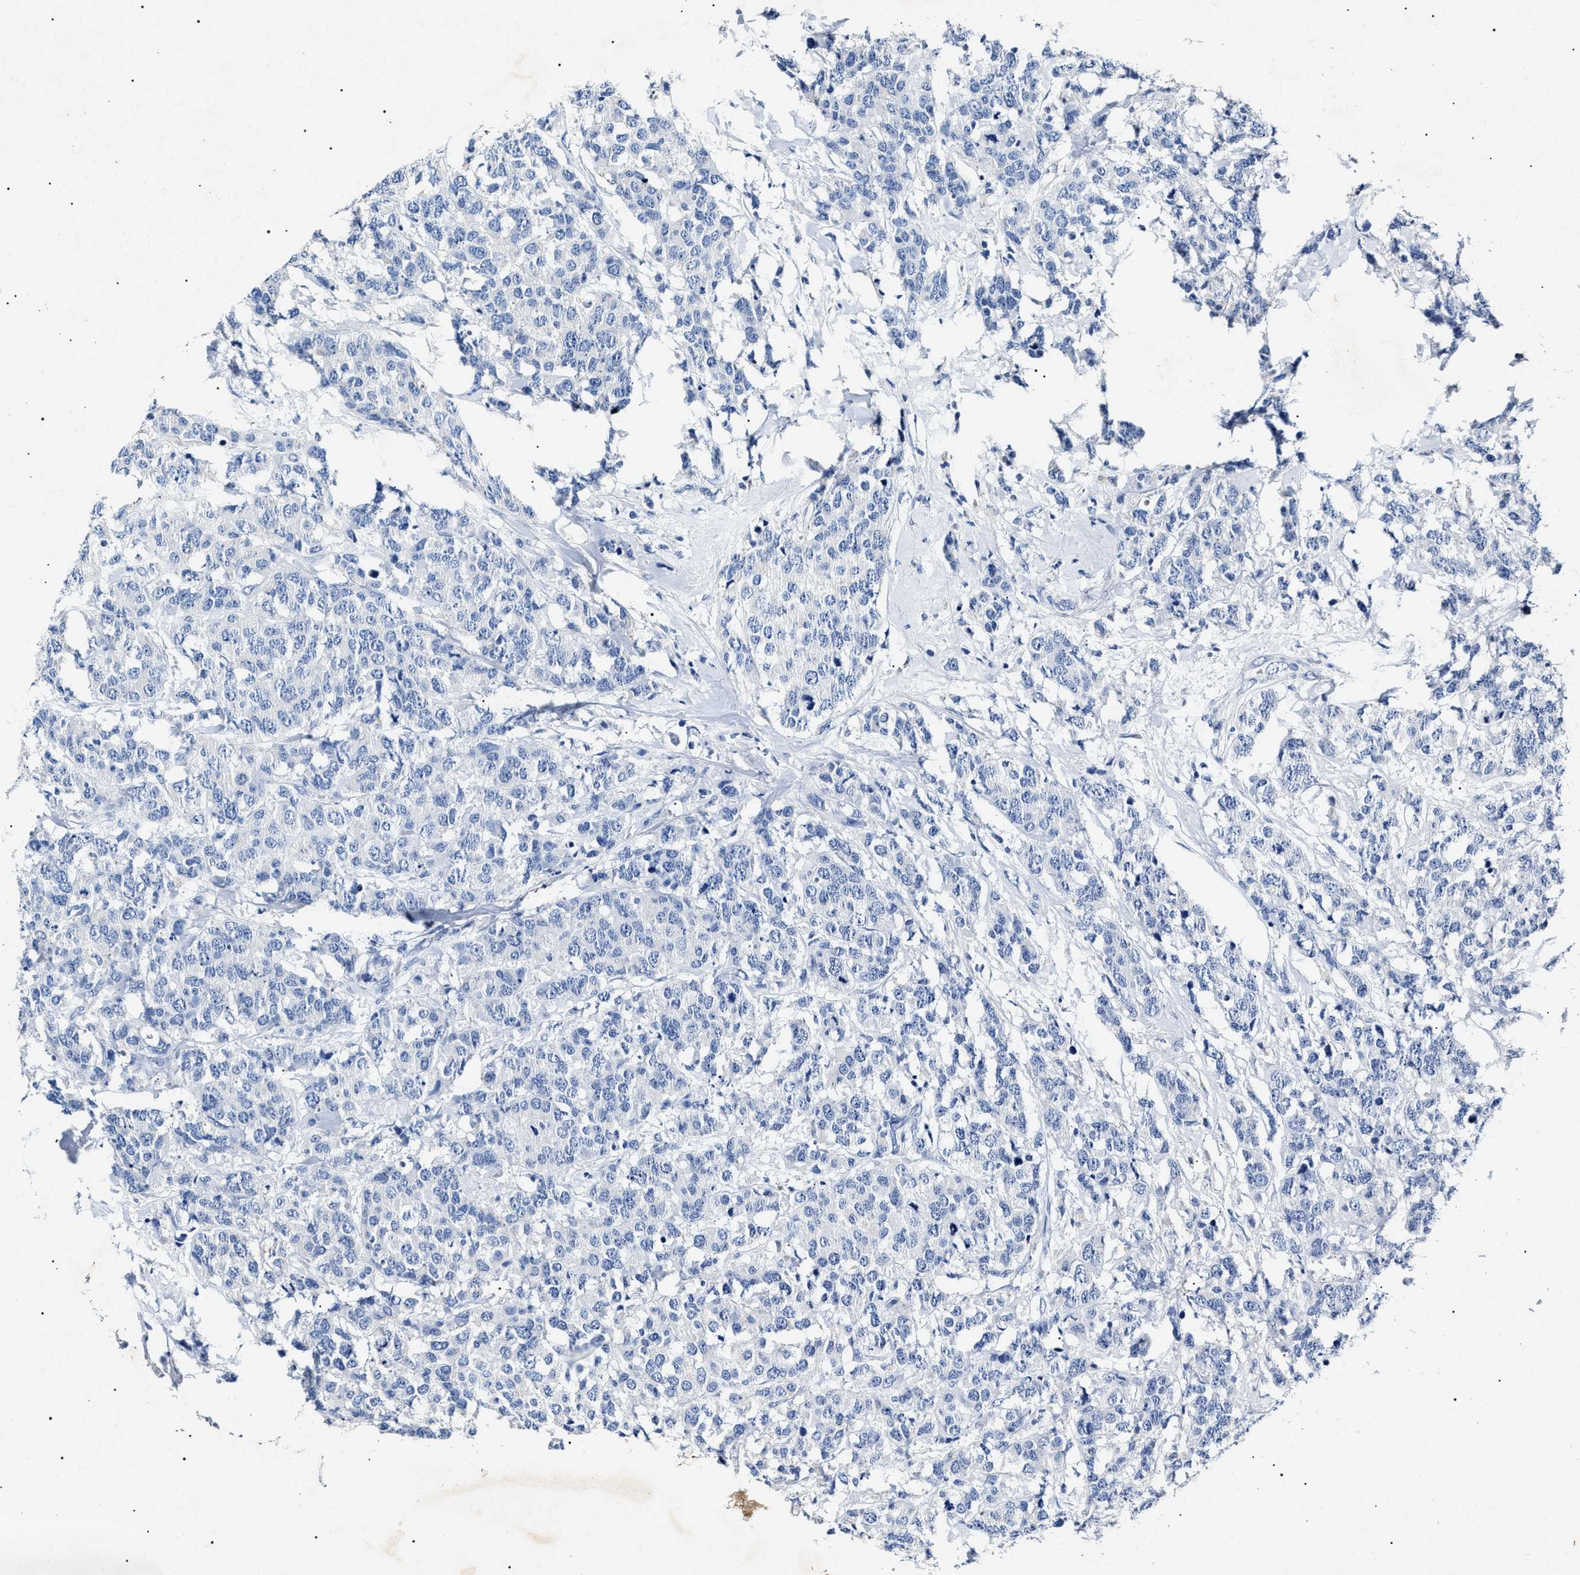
{"staining": {"intensity": "negative", "quantity": "none", "location": "none"}, "tissue": "breast cancer", "cell_type": "Tumor cells", "image_type": "cancer", "snomed": [{"axis": "morphology", "description": "Lobular carcinoma"}, {"axis": "topography", "description": "Breast"}], "caption": "Breast lobular carcinoma stained for a protein using immunohistochemistry reveals no positivity tumor cells.", "gene": "LRRC8E", "patient": {"sex": "female", "age": 59}}